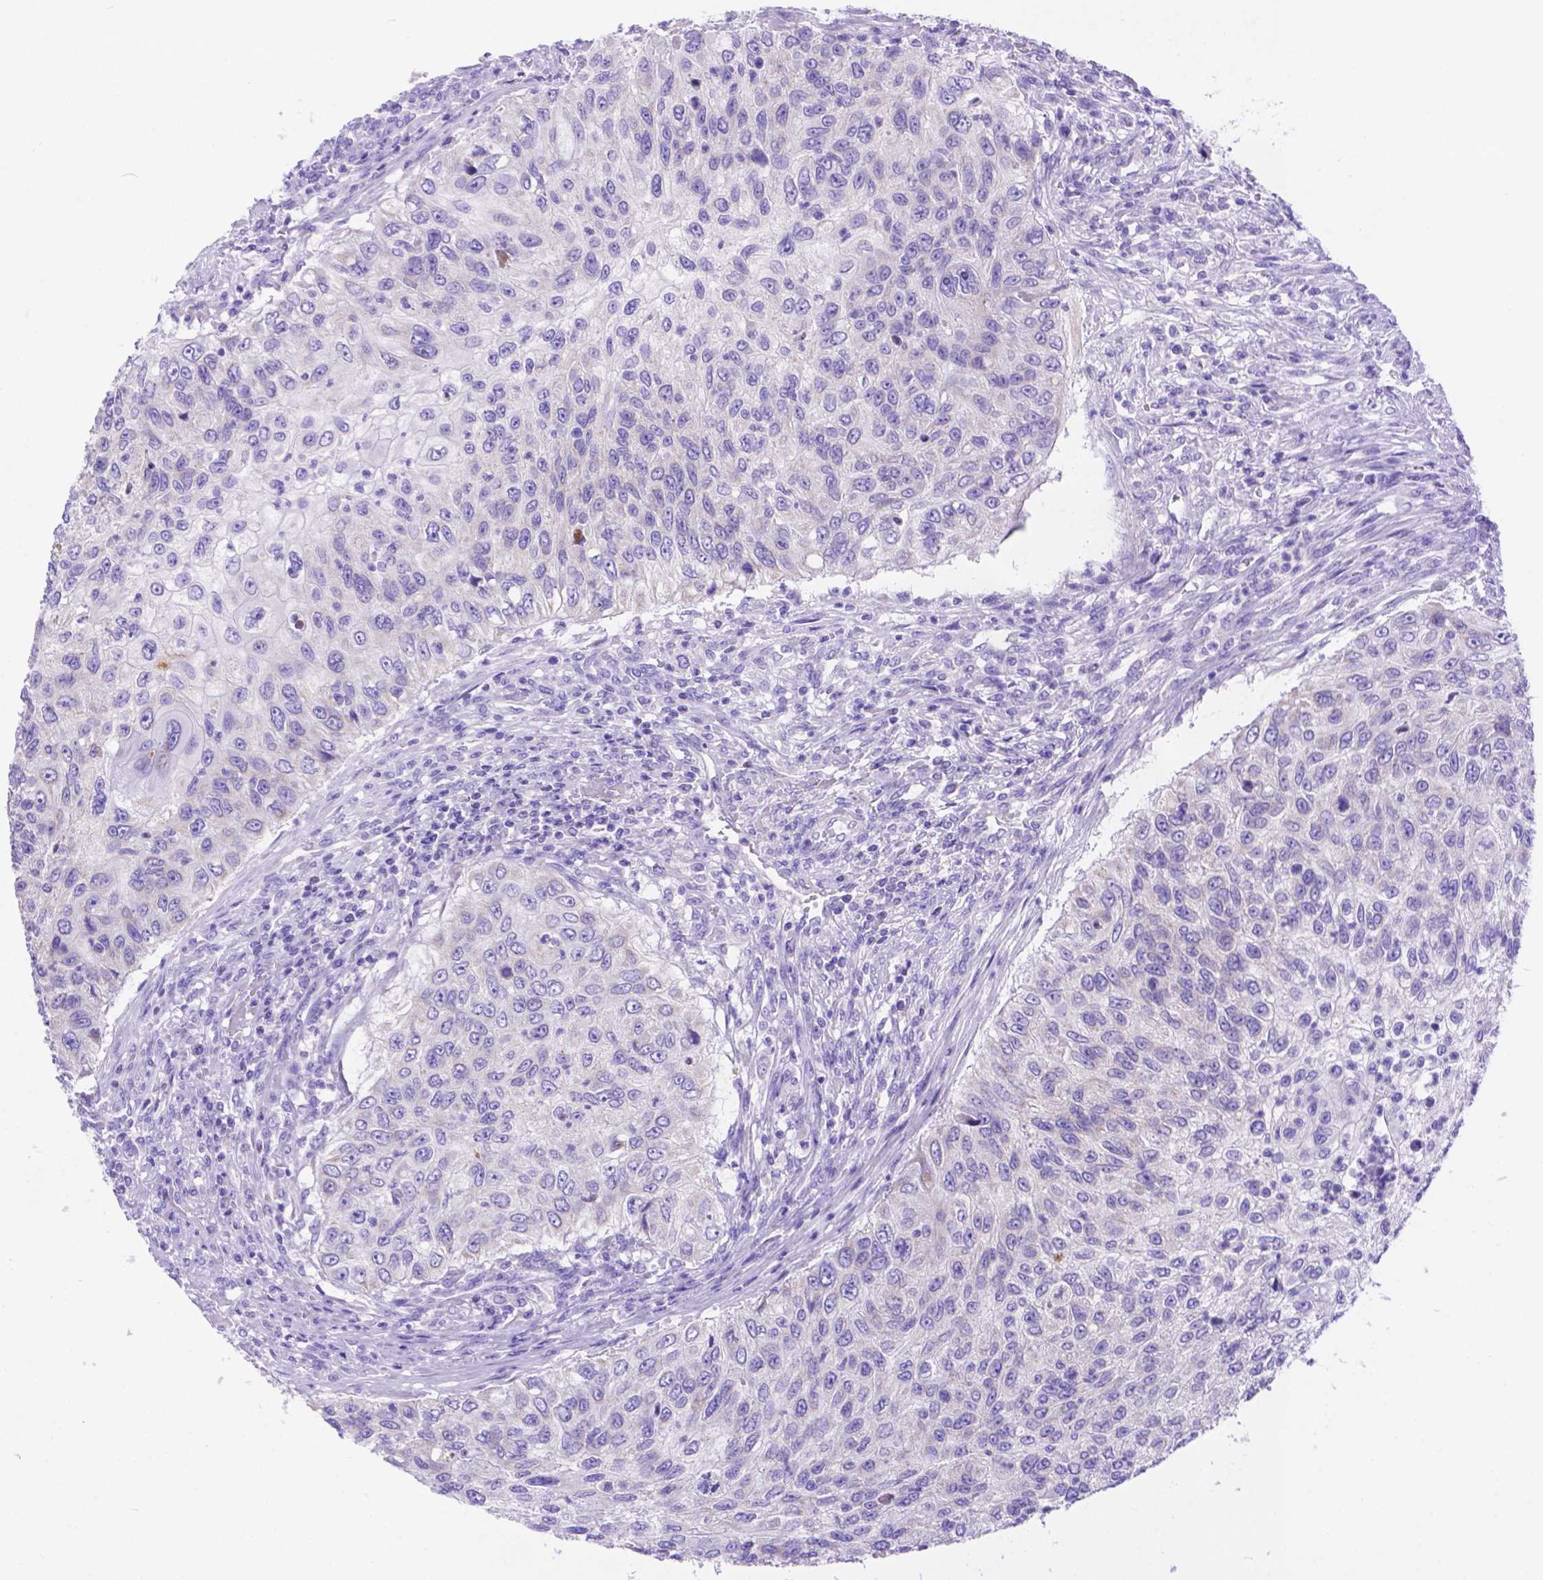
{"staining": {"intensity": "negative", "quantity": "none", "location": "none"}, "tissue": "urothelial cancer", "cell_type": "Tumor cells", "image_type": "cancer", "snomed": [{"axis": "morphology", "description": "Urothelial carcinoma, High grade"}, {"axis": "topography", "description": "Urinary bladder"}], "caption": "There is no significant expression in tumor cells of high-grade urothelial carcinoma.", "gene": "DHRS2", "patient": {"sex": "female", "age": 60}}